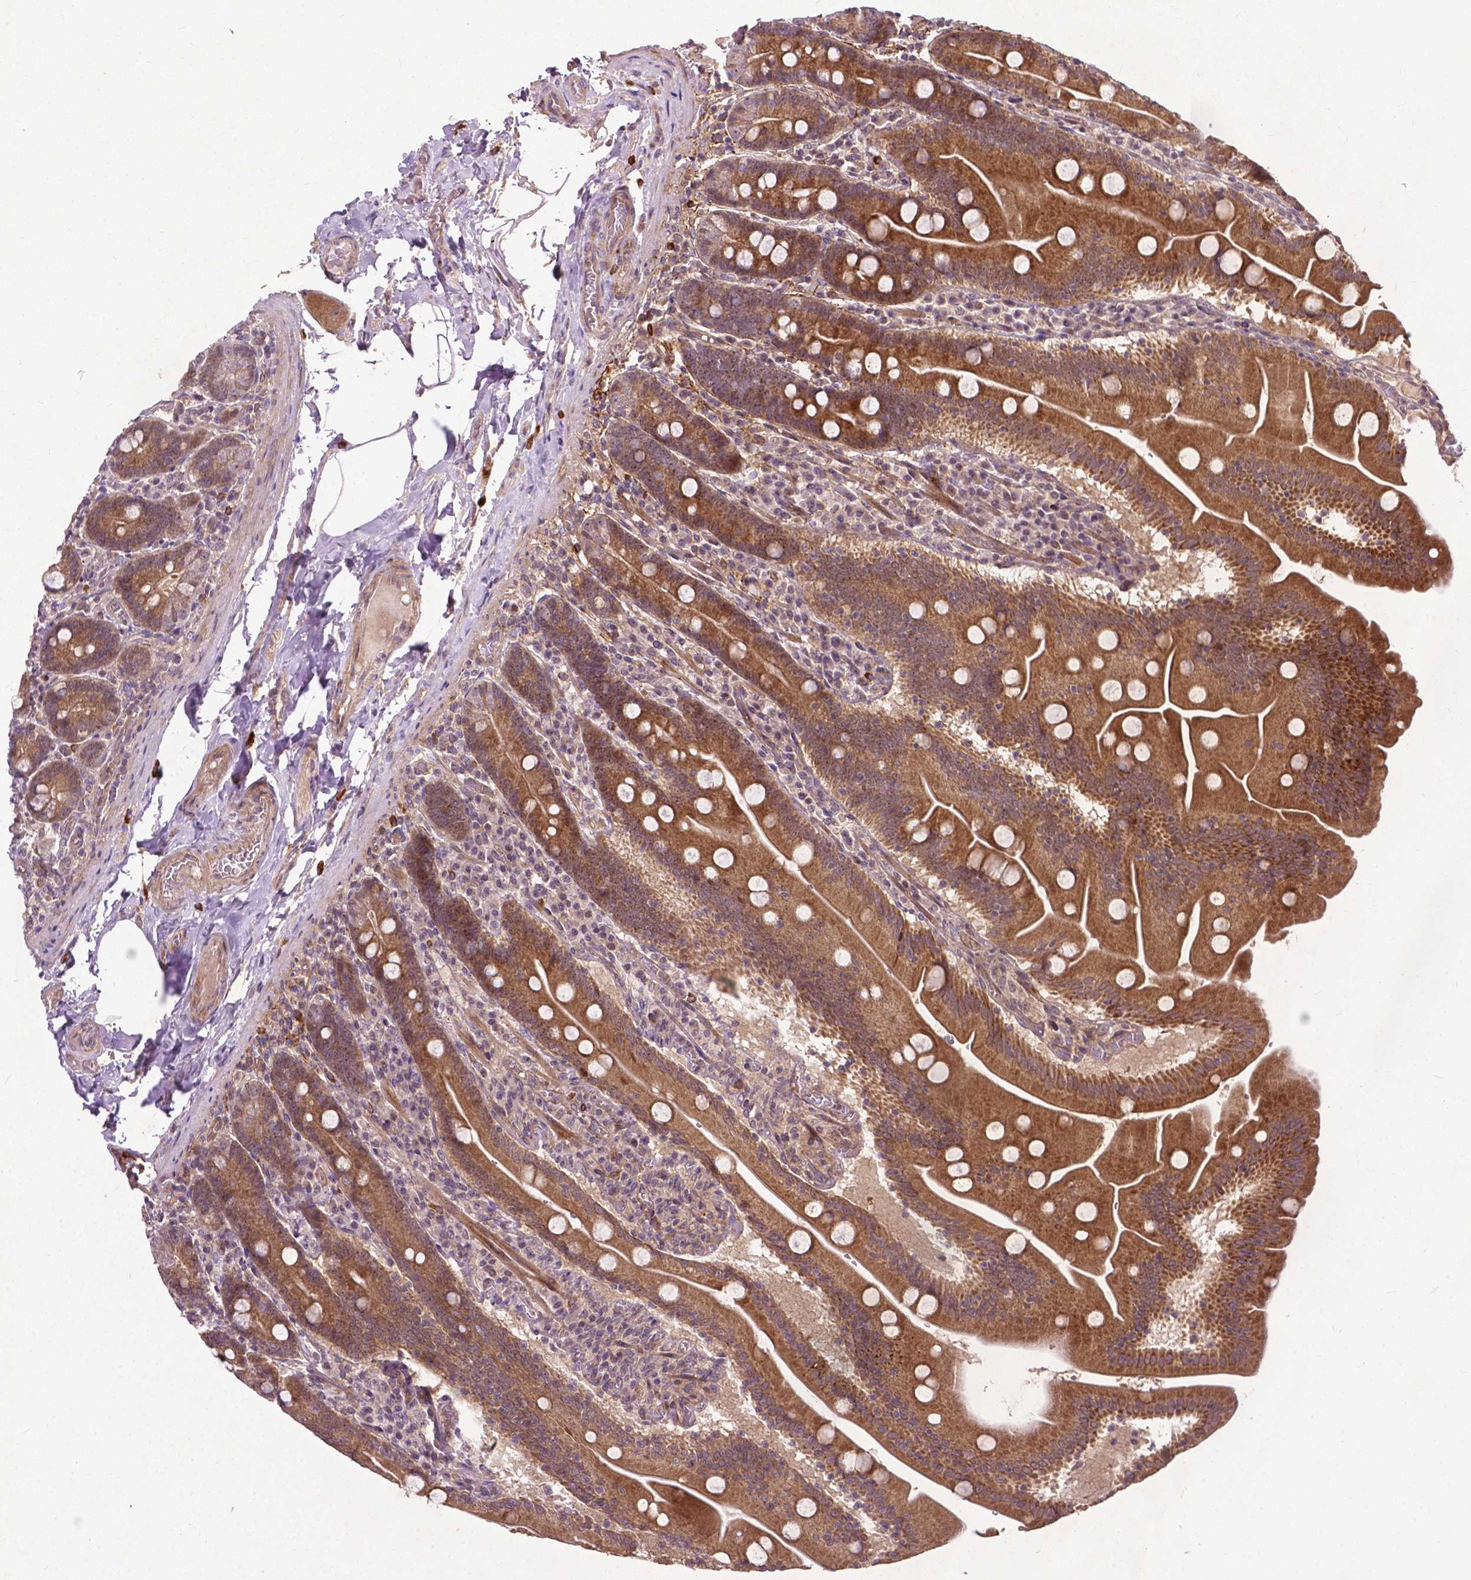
{"staining": {"intensity": "strong", "quantity": ">75%", "location": "cytoplasmic/membranous"}, "tissue": "small intestine", "cell_type": "Glandular cells", "image_type": "normal", "snomed": [{"axis": "morphology", "description": "Normal tissue, NOS"}, {"axis": "topography", "description": "Small intestine"}], "caption": "Immunohistochemical staining of benign human small intestine reveals >75% levels of strong cytoplasmic/membranous protein staining in approximately >75% of glandular cells.", "gene": "PARP3", "patient": {"sex": "male", "age": 37}}